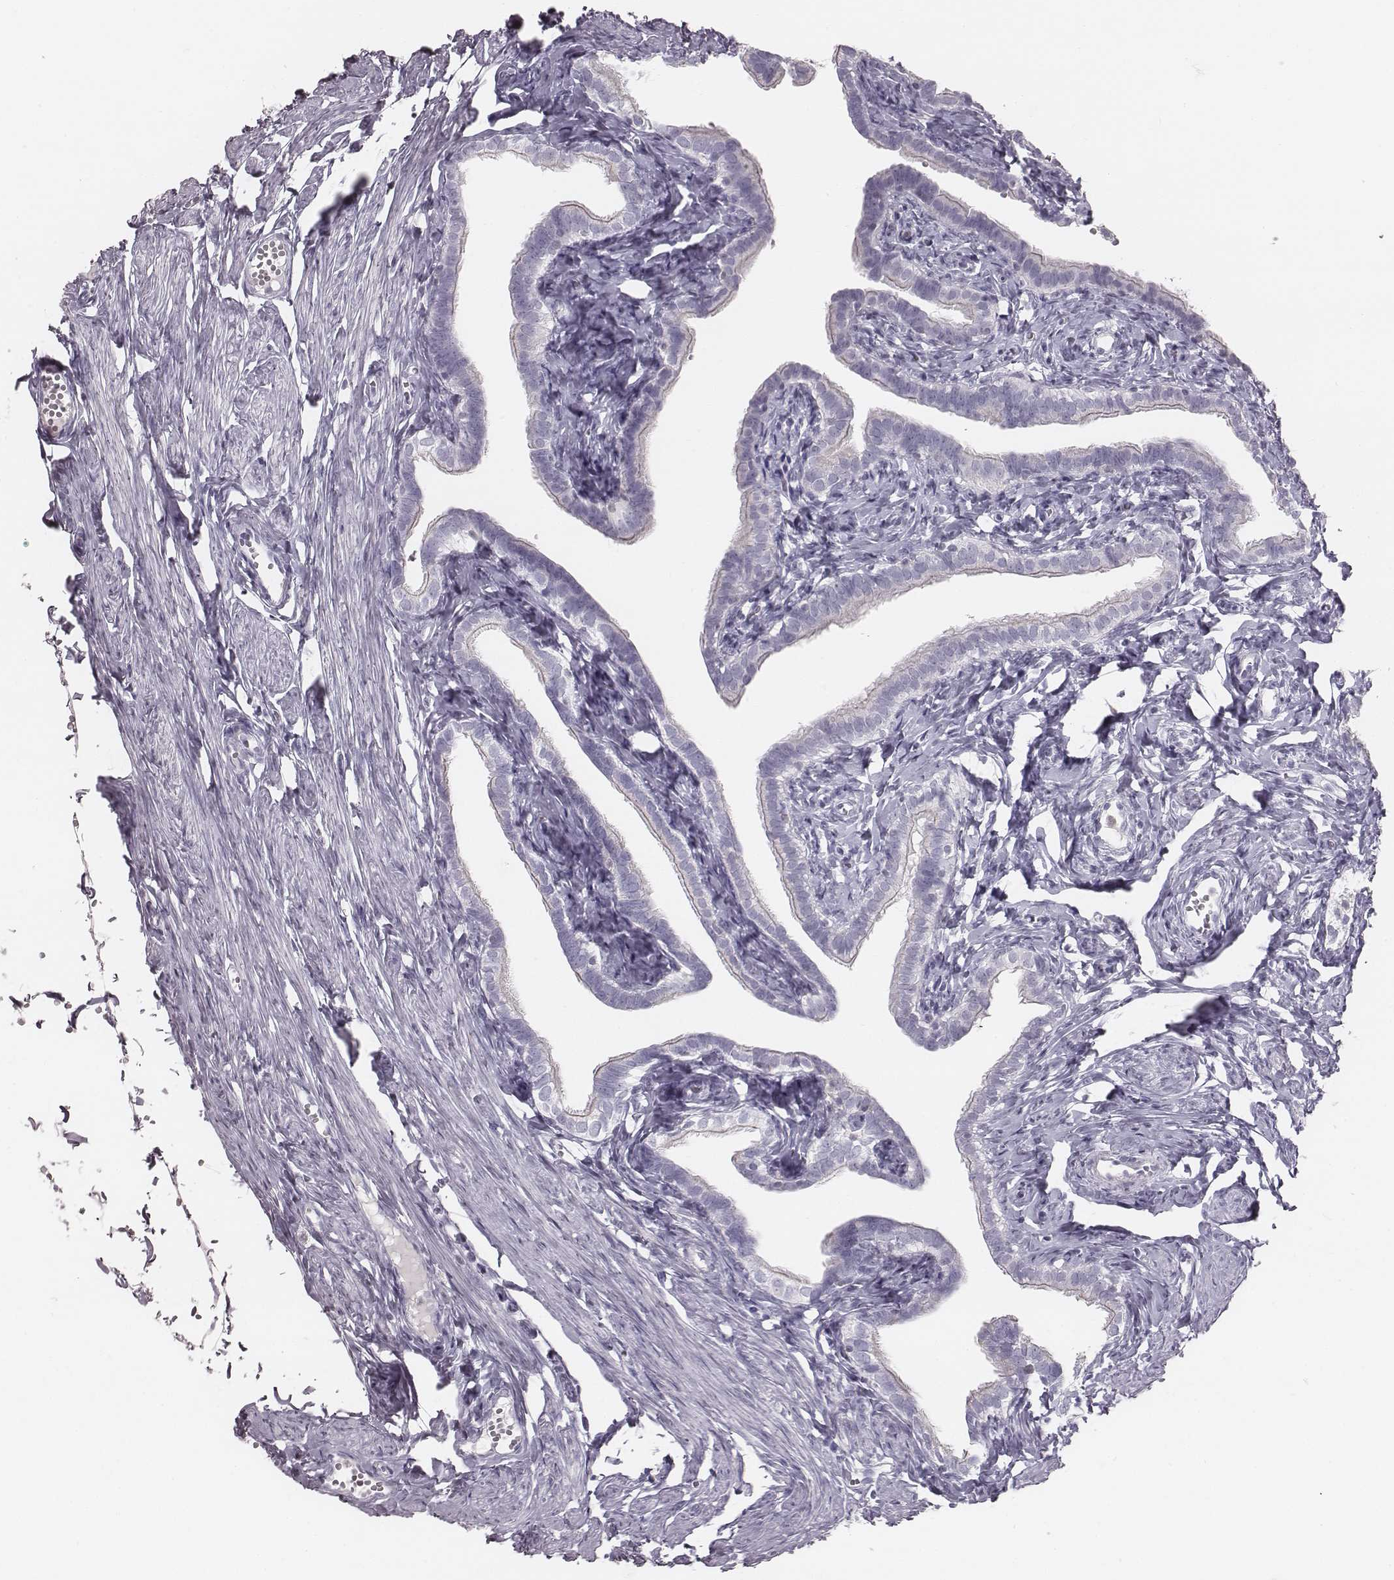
{"staining": {"intensity": "negative", "quantity": "none", "location": "none"}, "tissue": "fallopian tube", "cell_type": "Glandular cells", "image_type": "normal", "snomed": [{"axis": "morphology", "description": "Normal tissue, NOS"}, {"axis": "topography", "description": "Fallopian tube"}], "caption": "Immunohistochemistry (IHC) histopathology image of benign fallopian tube stained for a protein (brown), which exhibits no positivity in glandular cells. Nuclei are stained in blue.", "gene": "ENSG00000285837", "patient": {"sex": "female", "age": 41}}